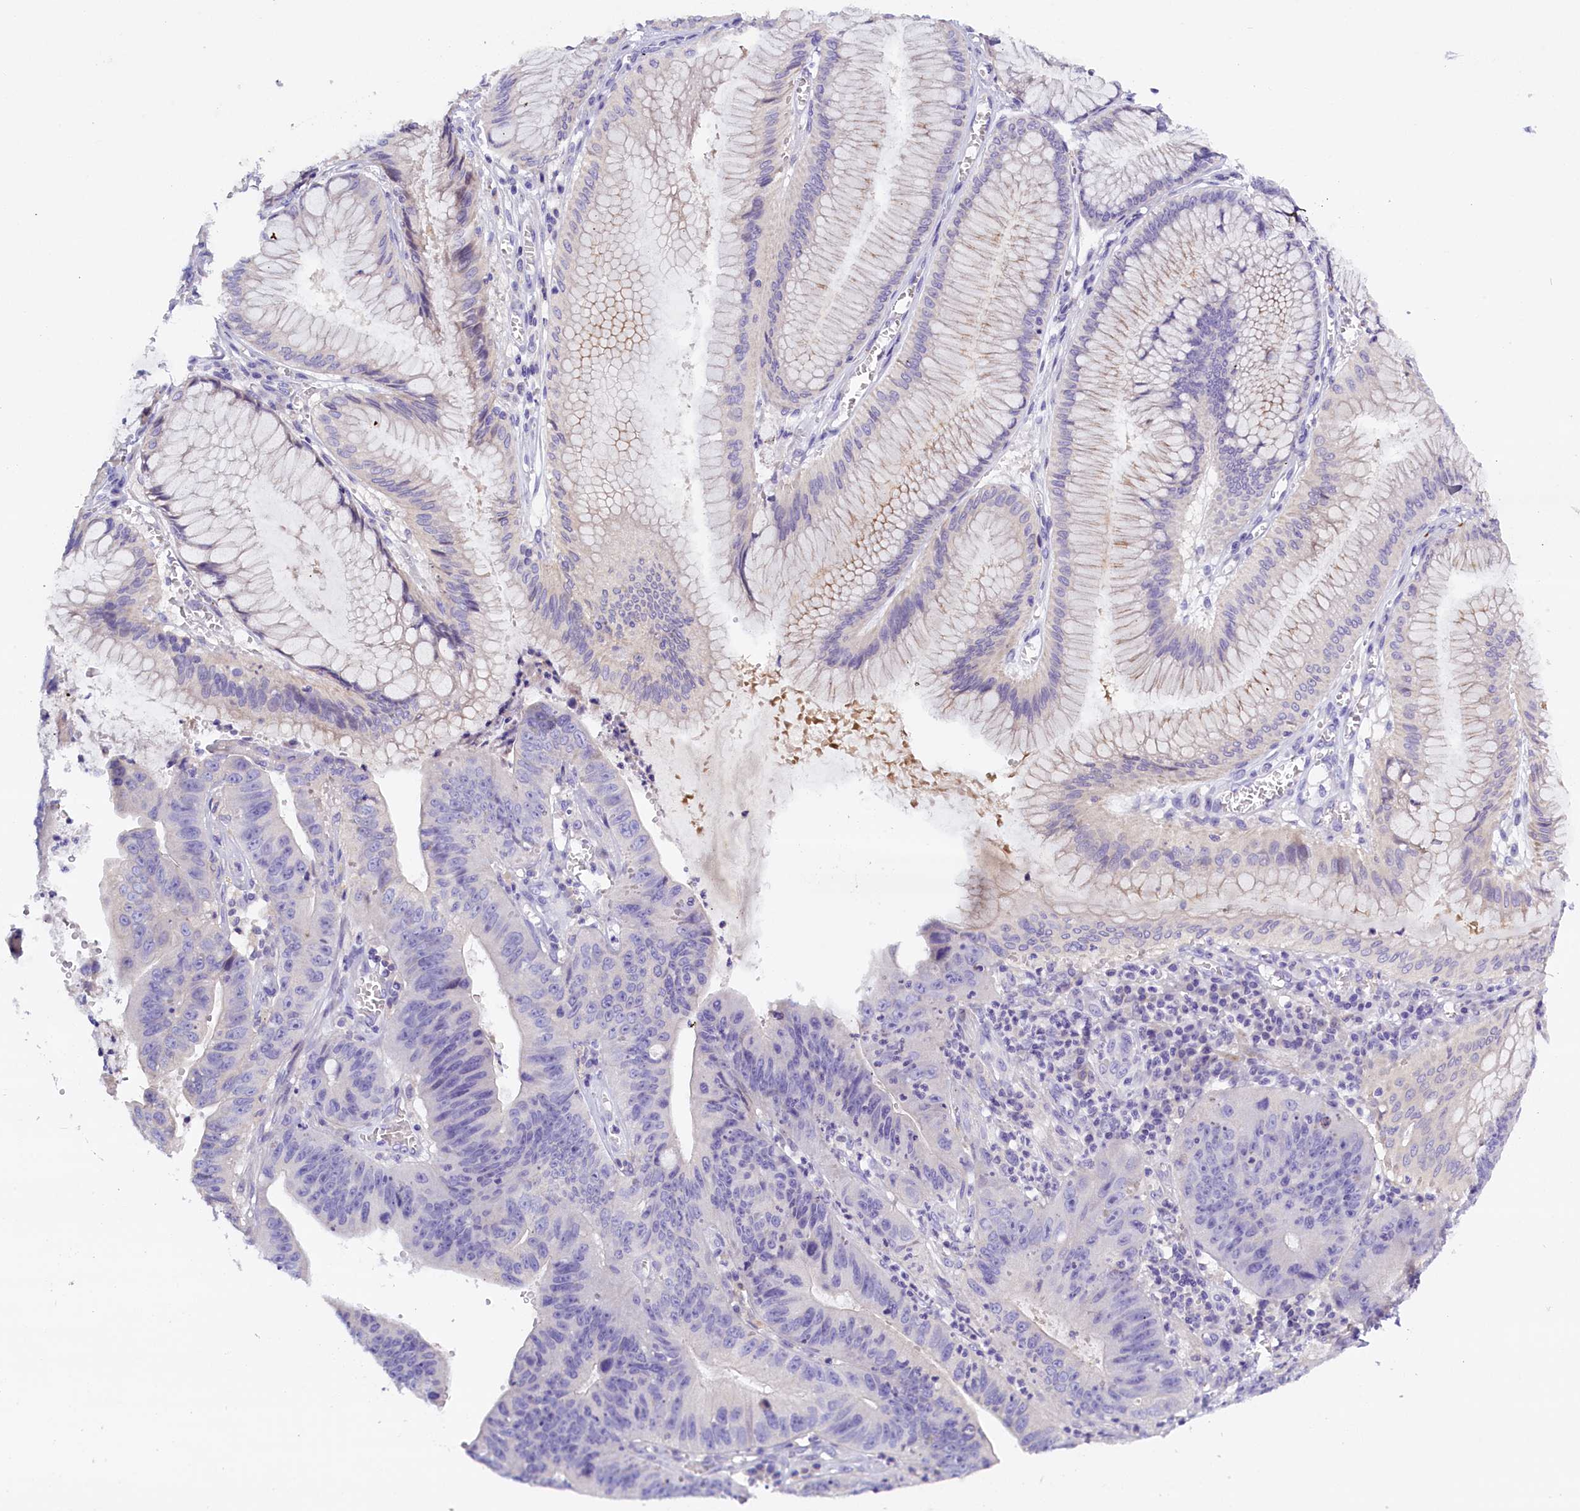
{"staining": {"intensity": "negative", "quantity": "none", "location": "none"}, "tissue": "stomach cancer", "cell_type": "Tumor cells", "image_type": "cancer", "snomed": [{"axis": "morphology", "description": "Adenocarcinoma, NOS"}, {"axis": "topography", "description": "Stomach"}], "caption": "Immunohistochemistry (IHC) histopathology image of human stomach cancer stained for a protein (brown), which reveals no expression in tumor cells.", "gene": "RTTN", "patient": {"sex": "male", "age": 59}}